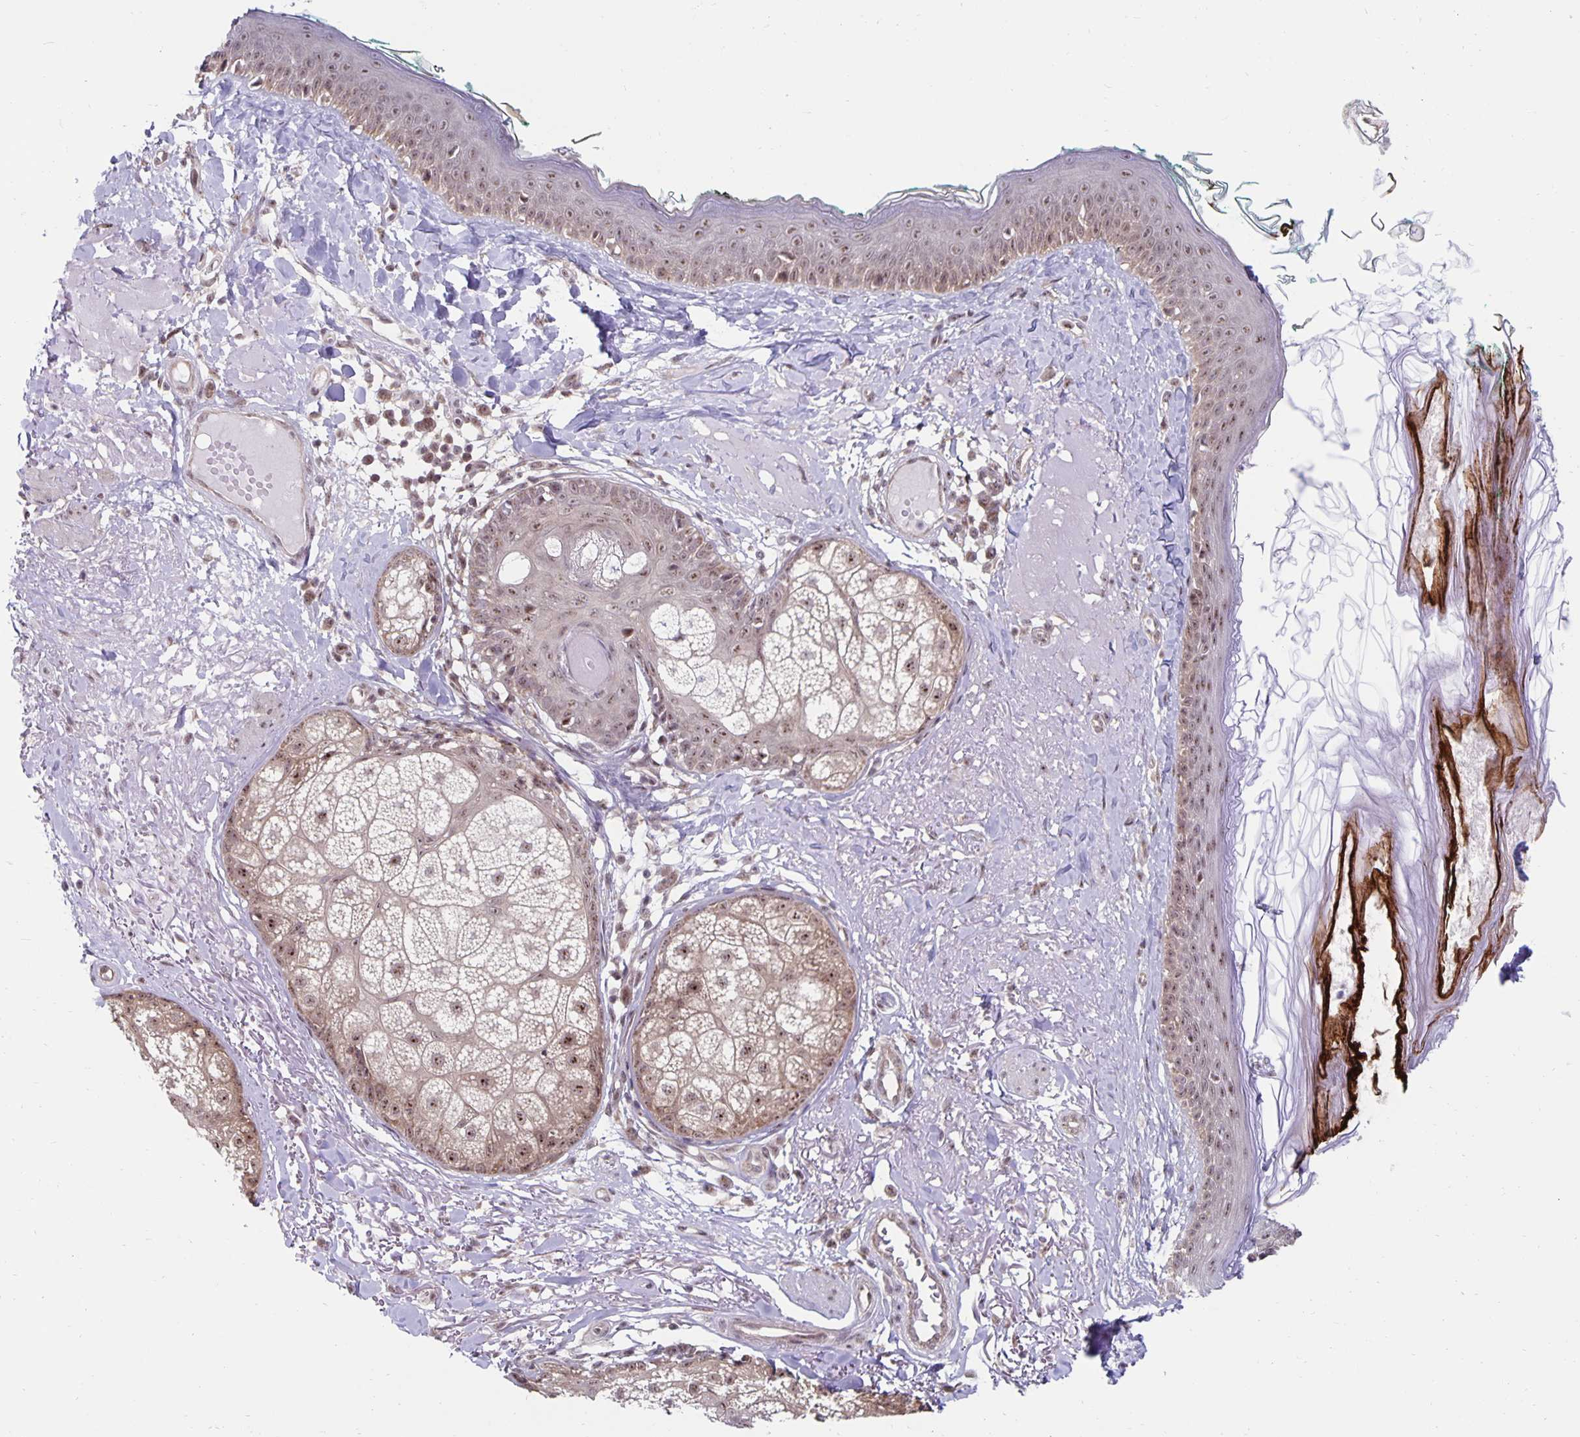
{"staining": {"intensity": "weak", "quantity": ">75%", "location": "nuclear"}, "tissue": "skin", "cell_type": "Fibroblasts", "image_type": "normal", "snomed": [{"axis": "morphology", "description": "Normal tissue, NOS"}, {"axis": "topography", "description": "Skin"}], "caption": "Fibroblasts demonstrate low levels of weak nuclear positivity in about >75% of cells in unremarkable human skin. The staining was performed using DAB (3,3'-diaminobenzidine) to visualize the protein expression in brown, while the nuclei were stained in blue with hematoxylin (Magnification: 20x).", "gene": "EXOC6B", "patient": {"sex": "male", "age": 73}}